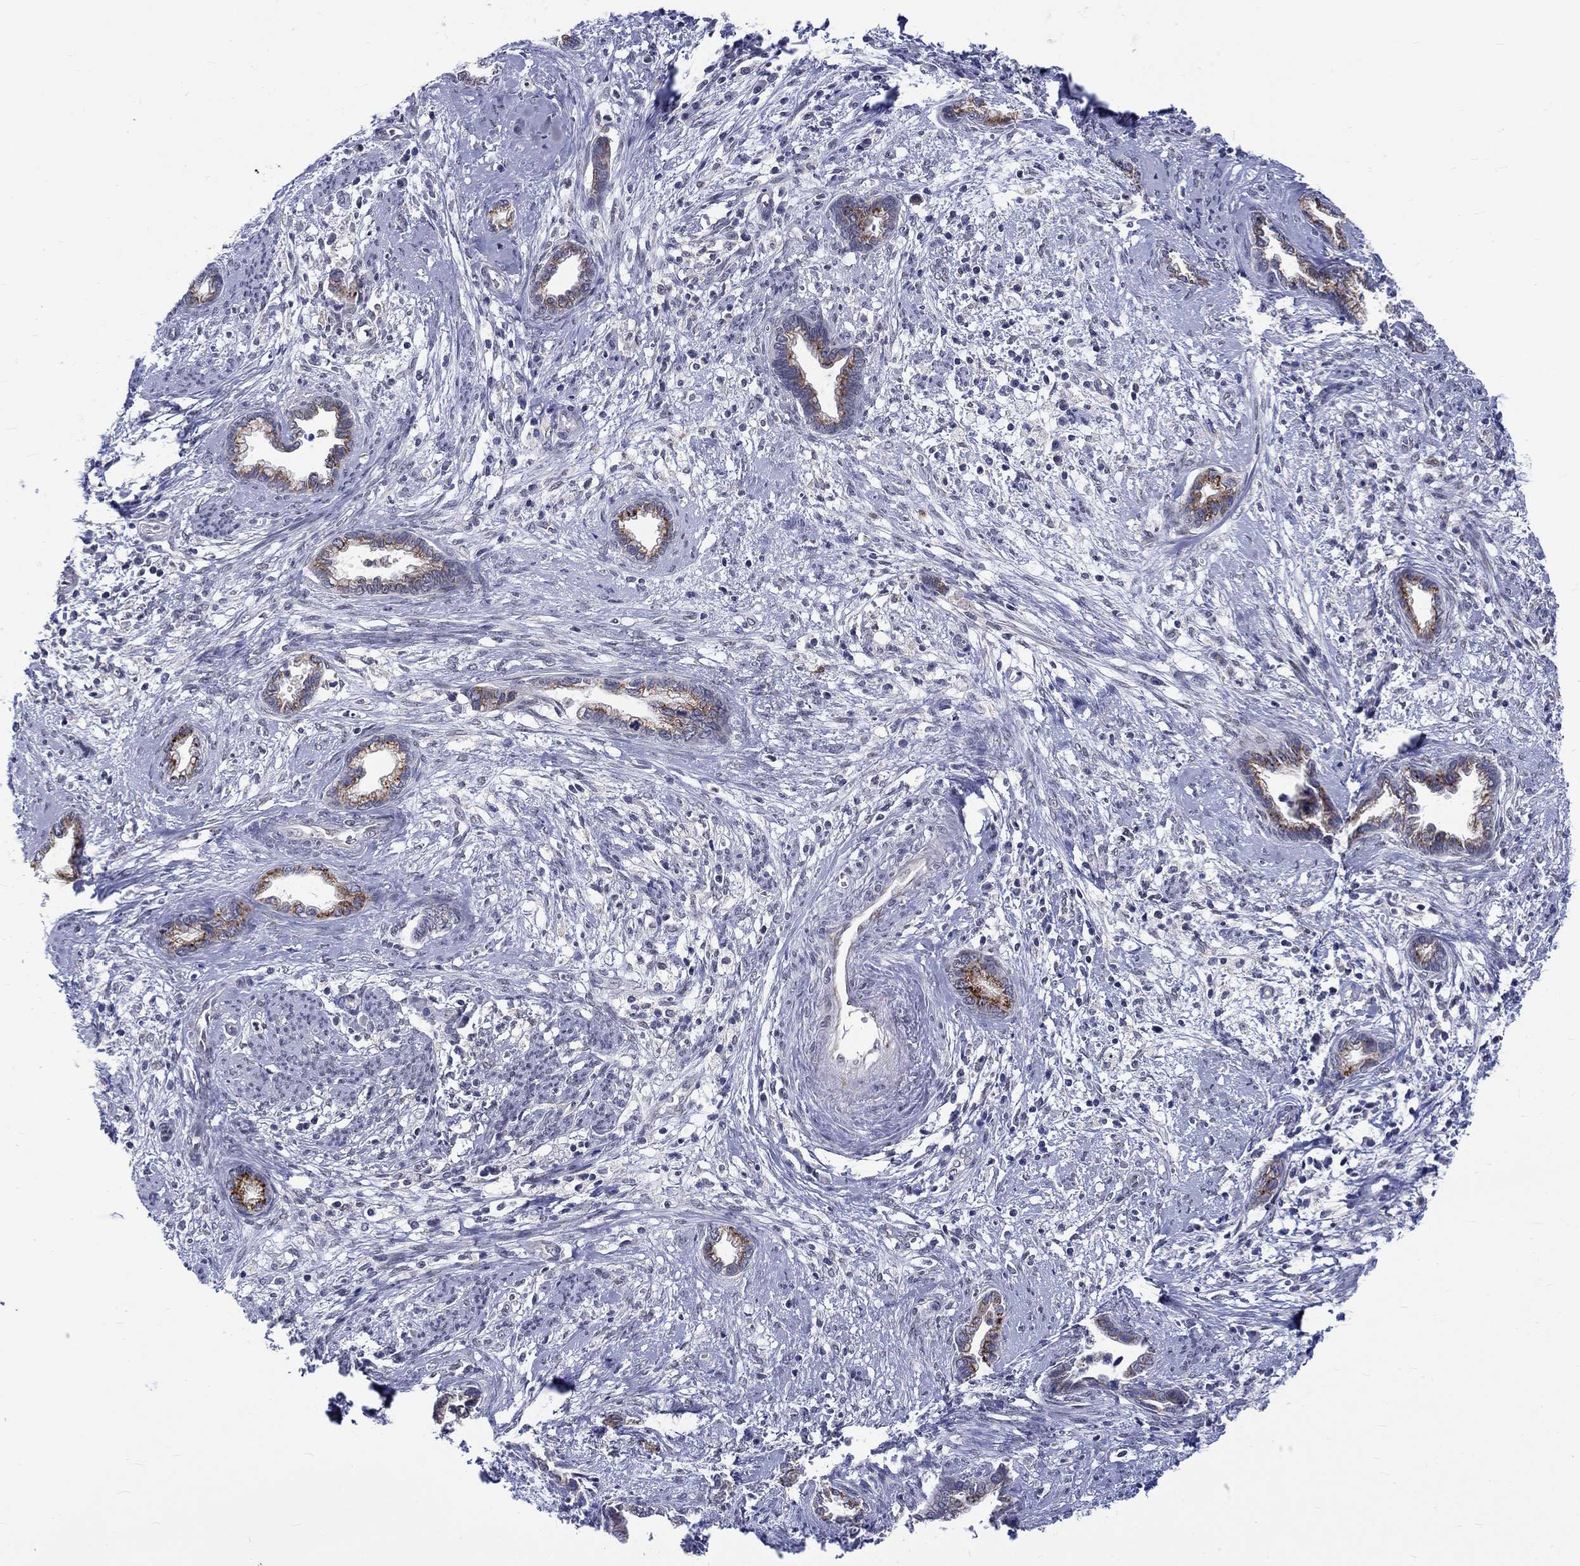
{"staining": {"intensity": "strong", "quantity": "25%-75%", "location": "cytoplasmic/membranous"}, "tissue": "cervical cancer", "cell_type": "Tumor cells", "image_type": "cancer", "snomed": [{"axis": "morphology", "description": "Adenocarcinoma, NOS"}, {"axis": "topography", "description": "Cervix"}], "caption": "A high-resolution histopathology image shows immunohistochemistry staining of cervical cancer, which displays strong cytoplasmic/membranous positivity in about 25%-75% of tumor cells.", "gene": "ST6GALNAC1", "patient": {"sex": "female", "age": 62}}